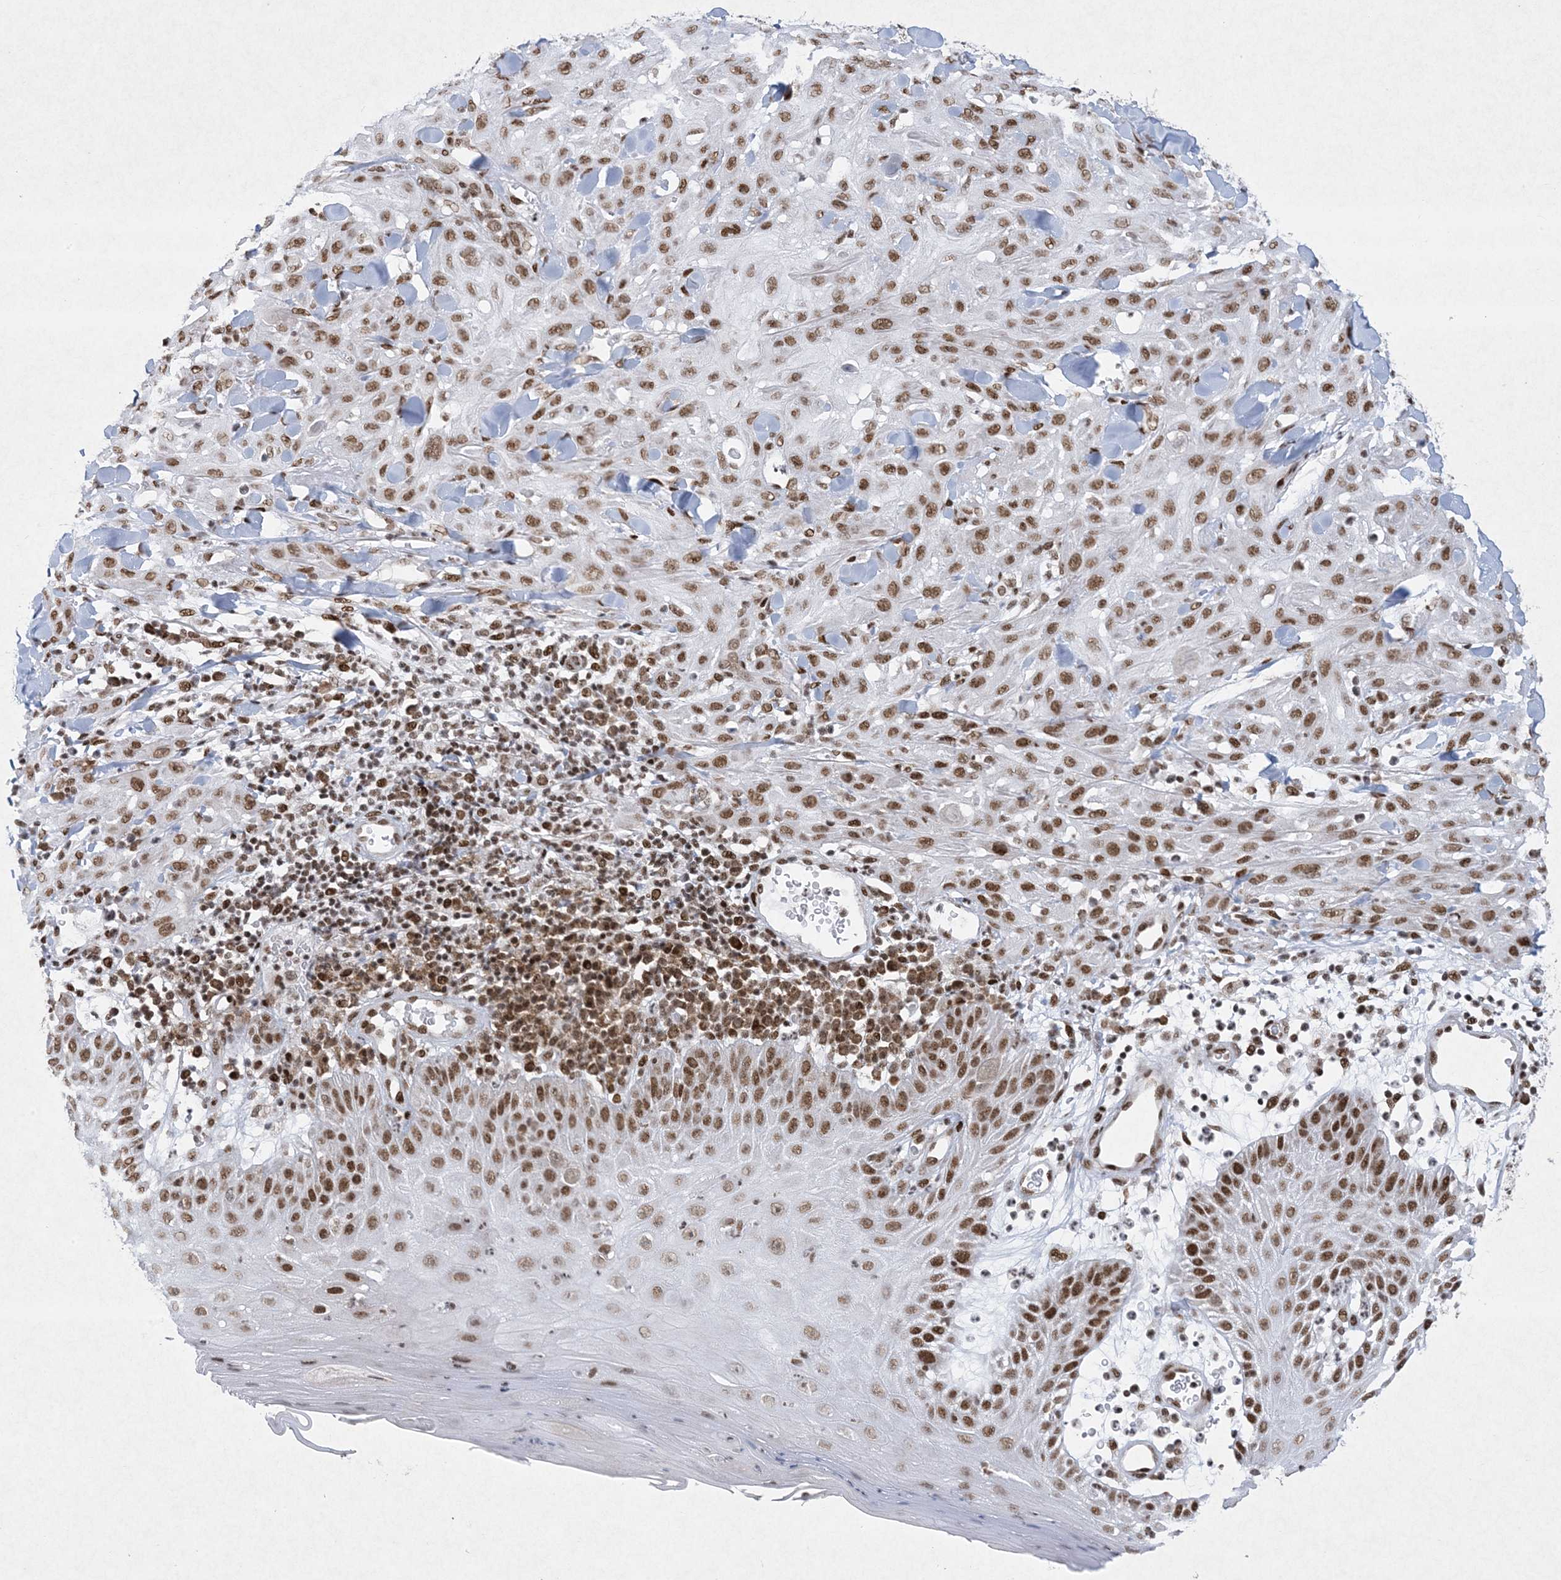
{"staining": {"intensity": "moderate", "quantity": ">75%", "location": "nuclear"}, "tissue": "skin cancer", "cell_type": "Tumor cells", "image_type": "cancer", "snomed": [{"axis": "morphology", "description": "Squamous cell carcinoma, NOS"}, {"axis": "topography", "description": "Skin"}], "caption": "Approximately >75% of tumor cells in squamous cell carcinoma (skin) exhibit moderate nuclear protein expression as visualized by brown immunohistochemical staining.", "gene": "PKNOX2", "patient": {"sex": "male", "age": 24}}